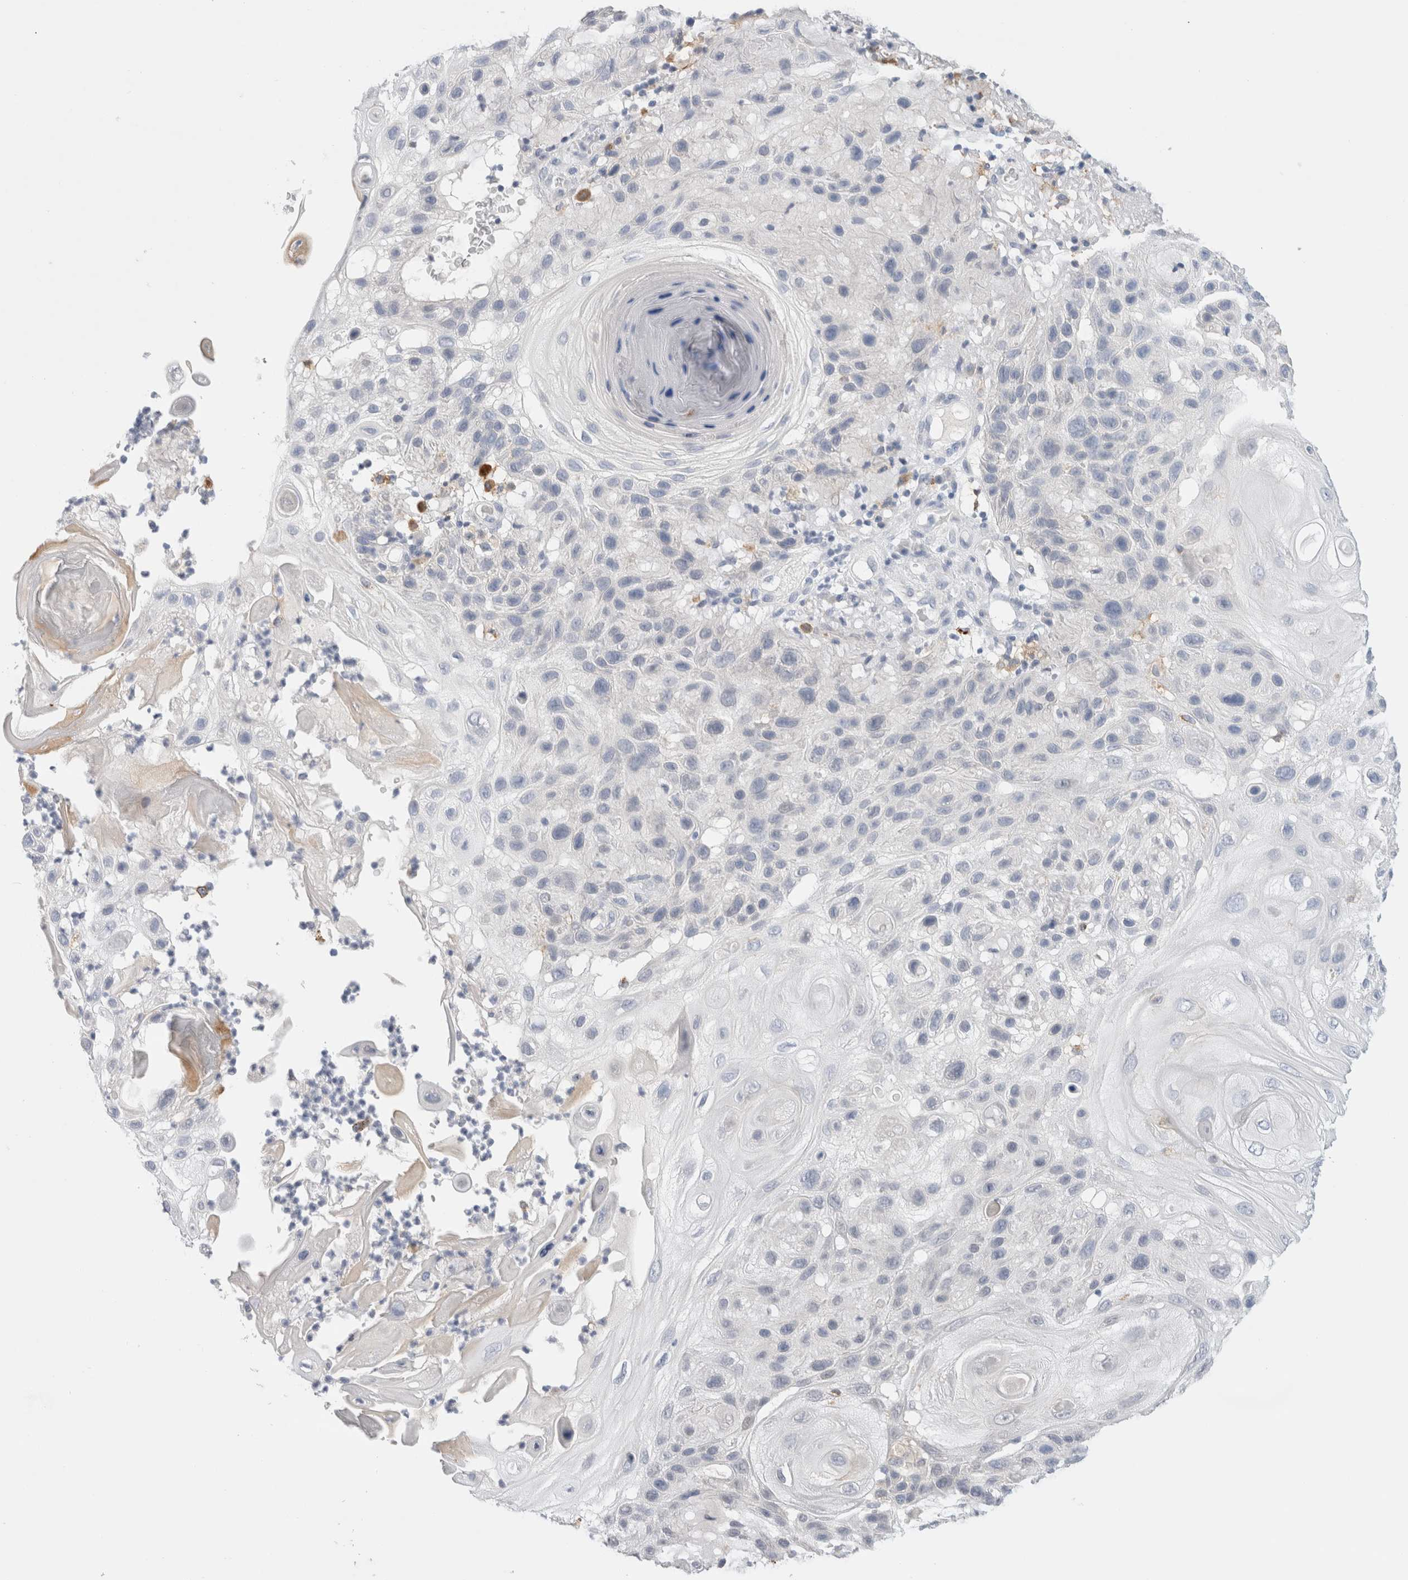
{"staining": {"intensity": "negative", "quantity": "none", "location": "none"}, "tissue": "skin cancer", "cell_type": "Tumor cells", "image_type": "cancer", "snomed": [{"axis": "morphology", "description": "Normal tissue, NOS"}, {"axis": "morphology", "description": "Squamous cell carcinoma, NOS"}, {"axis": "topography", "description": "Skin"}], "caption": "Micrograph shows no protein staining in tumor cells of skin squamous cell carcinoma tissue.", "gene": "SLC22A12", "patient": {"sex": "female", "age": 96}}